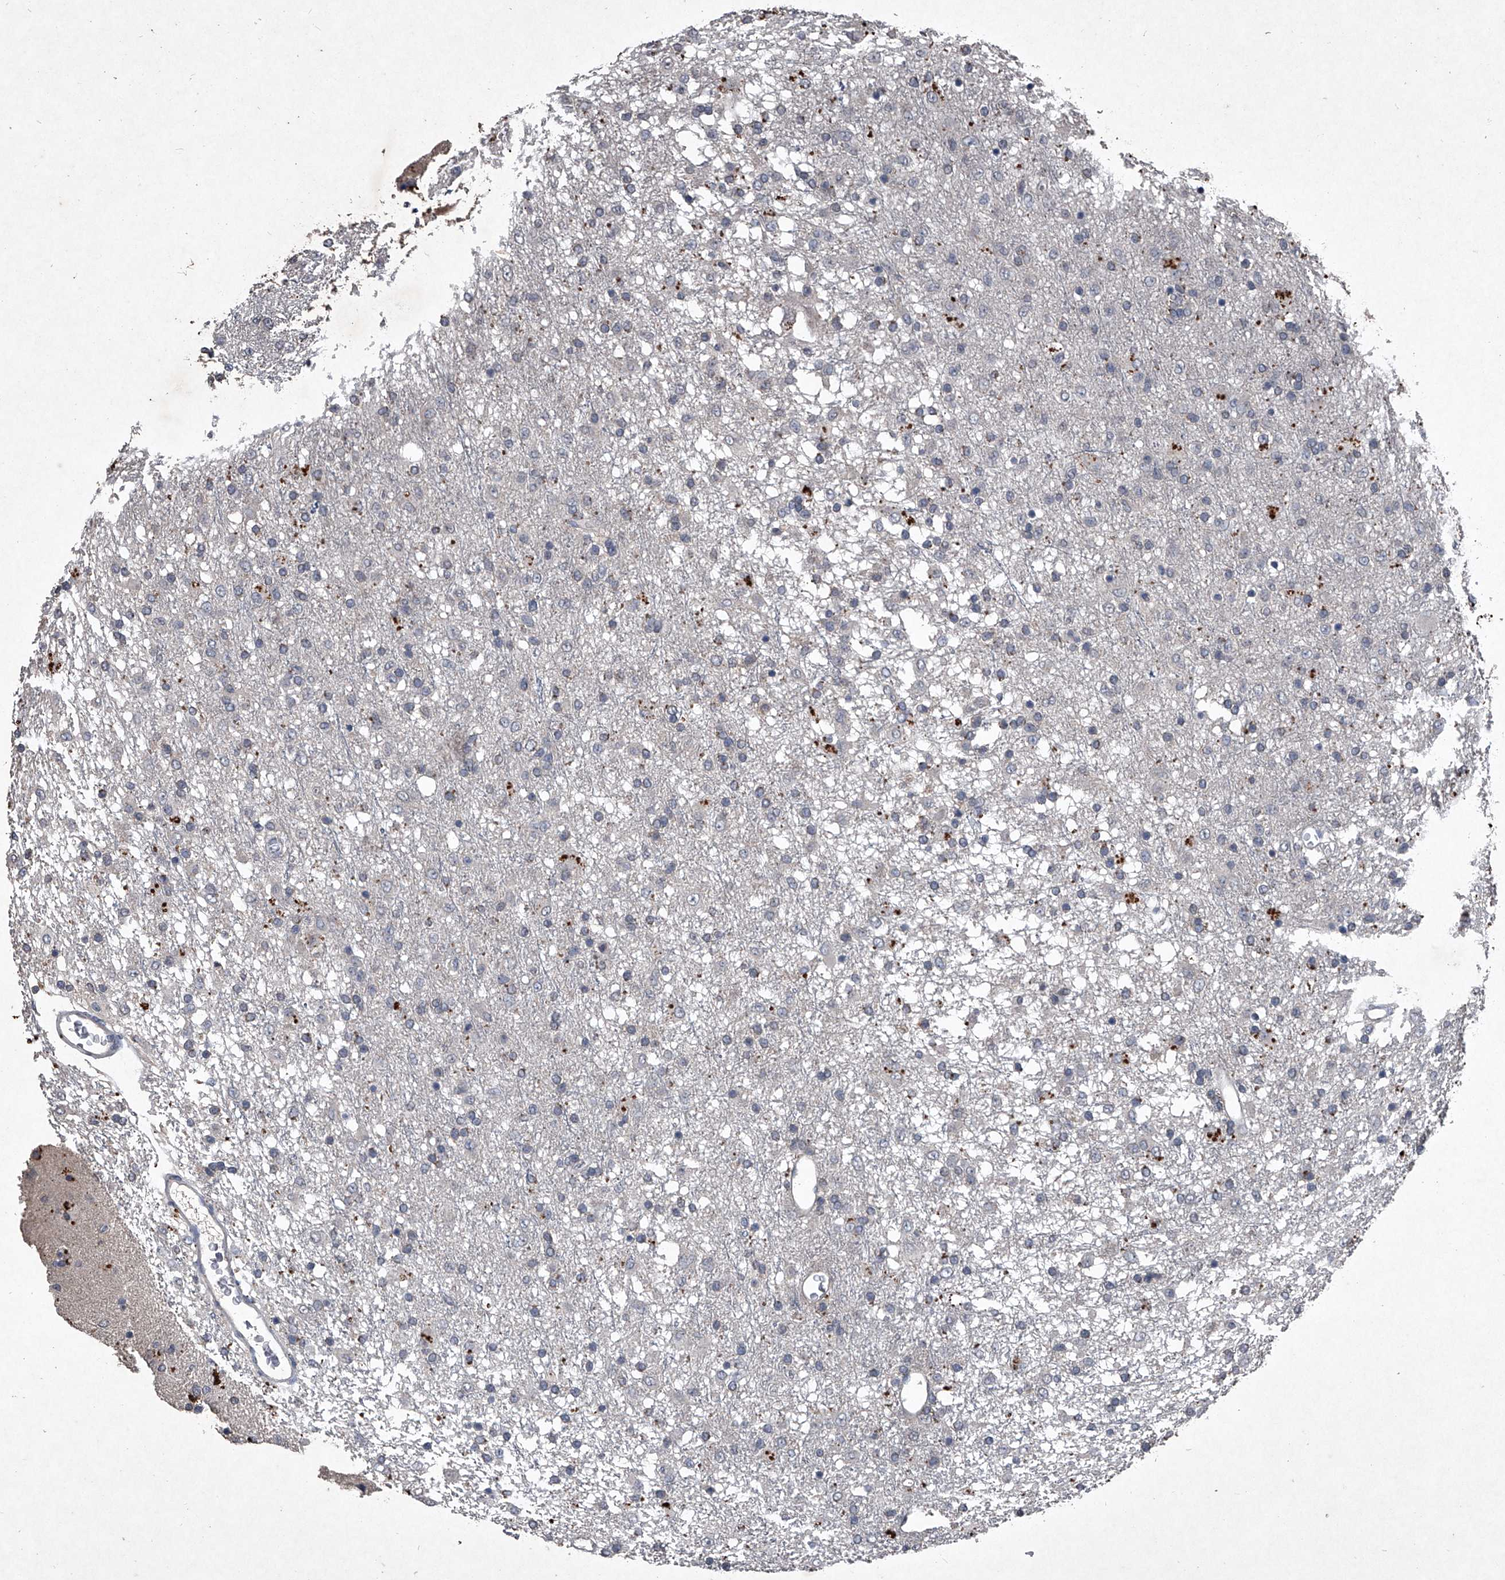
{"staining": {"intensity": "negative", "quantity": "none", "location": "none"}, "tissue": "glioma", "cell_type": "Tumor cells", "image_type": "cancer", "snomed": [{"axis": "morphology", "description": "Glioma, malignant, Low grade"}, {"axis": "topography", "description": "Brain"}], "caption": "This micrograph is of glioma stained with IHC to label a protein in brown with the nuclei are counter-stained blue. There is no positivity in tumor cells.", "gene": "MAPKAP1", "patient": {"sex": "male", "age": 65}}